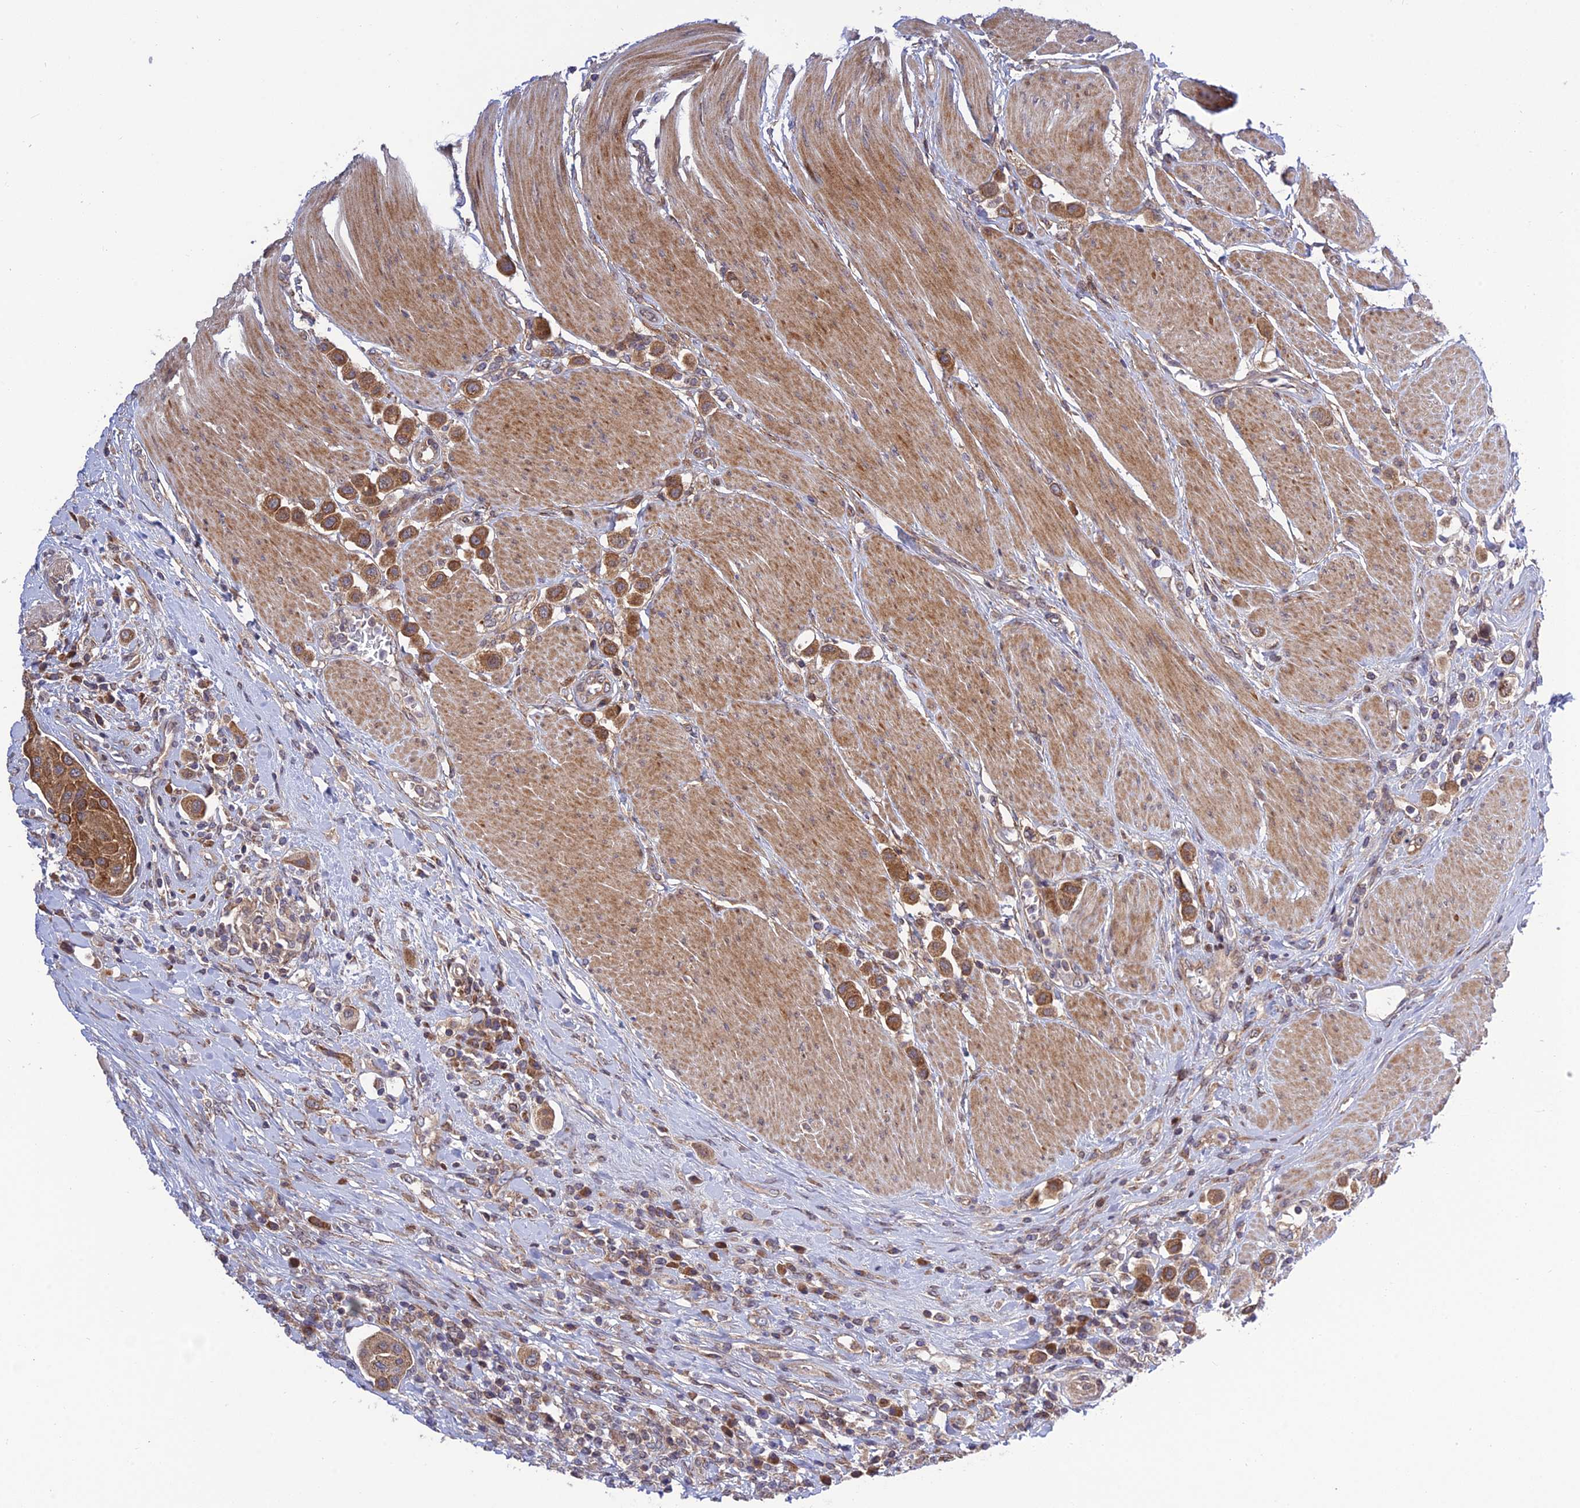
{"staining": {"intensity": "moderate", "quantity": ">75%", "location": "cytoplasmic/membranous"}, "tissue": "urothelial cancer", "cell_type": "Tumor cells", "image_type": "cancer", "snomed": [{"axis": "morphology", "description": "Urothelial carcinoma, High grade"}, {"axis": "topography", "description": "Urinary bladder"}], "caption": "Protein staining of urothelial cancer tissue shows moderate cytoplasmic/membranous staining in approximately >75% of tumor cells. (Stains: DAB (3,3'-diaminobenzidine) in brown, nuclei in blue, Microscopy: brightfield microscopy at high magnification).", "gene": "PLEKHG2", "patient": {"sex": "male", "age": 50}}